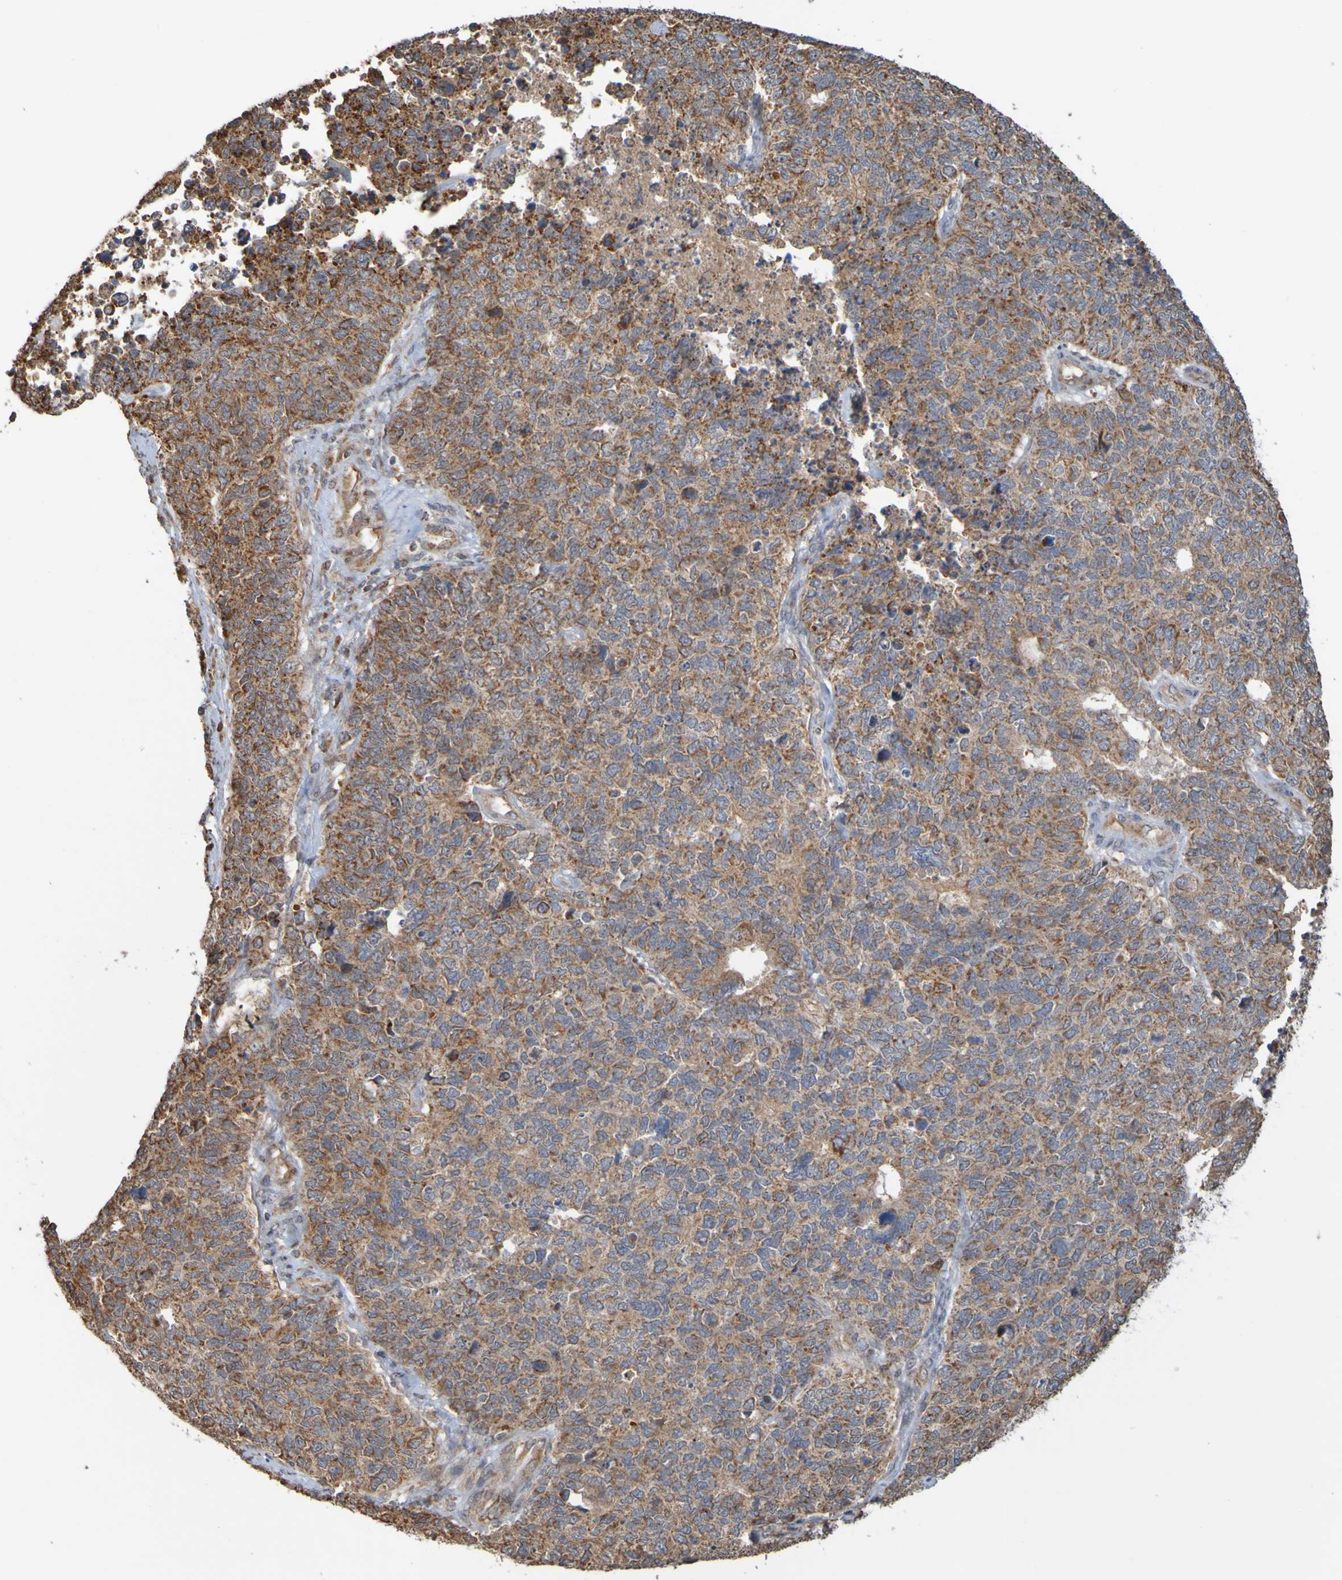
{"staining": {"intensity": "moderate", "quantity": ">75%", "location": "cytoplasmic/membranous"}, "tissue": "cervical cancer", "cell_type": "Tumor cells", "image_type": "cancer", "snomed": [{"axis": "morphology", "description": "Squamous cell carcinoma, NOS"}, {"axis": "topography", "description": "Cervix"}], "caption": "Immunohistochemical staining of human cervical cancer (squamous cell carcinoma) demonstrates medium levels of moderate cytoplasmic/membranous protein staining in approximately >75% of tumor cells.", "gene": "TMBIM1", "patient": {"sex": "female", "age": 63}}